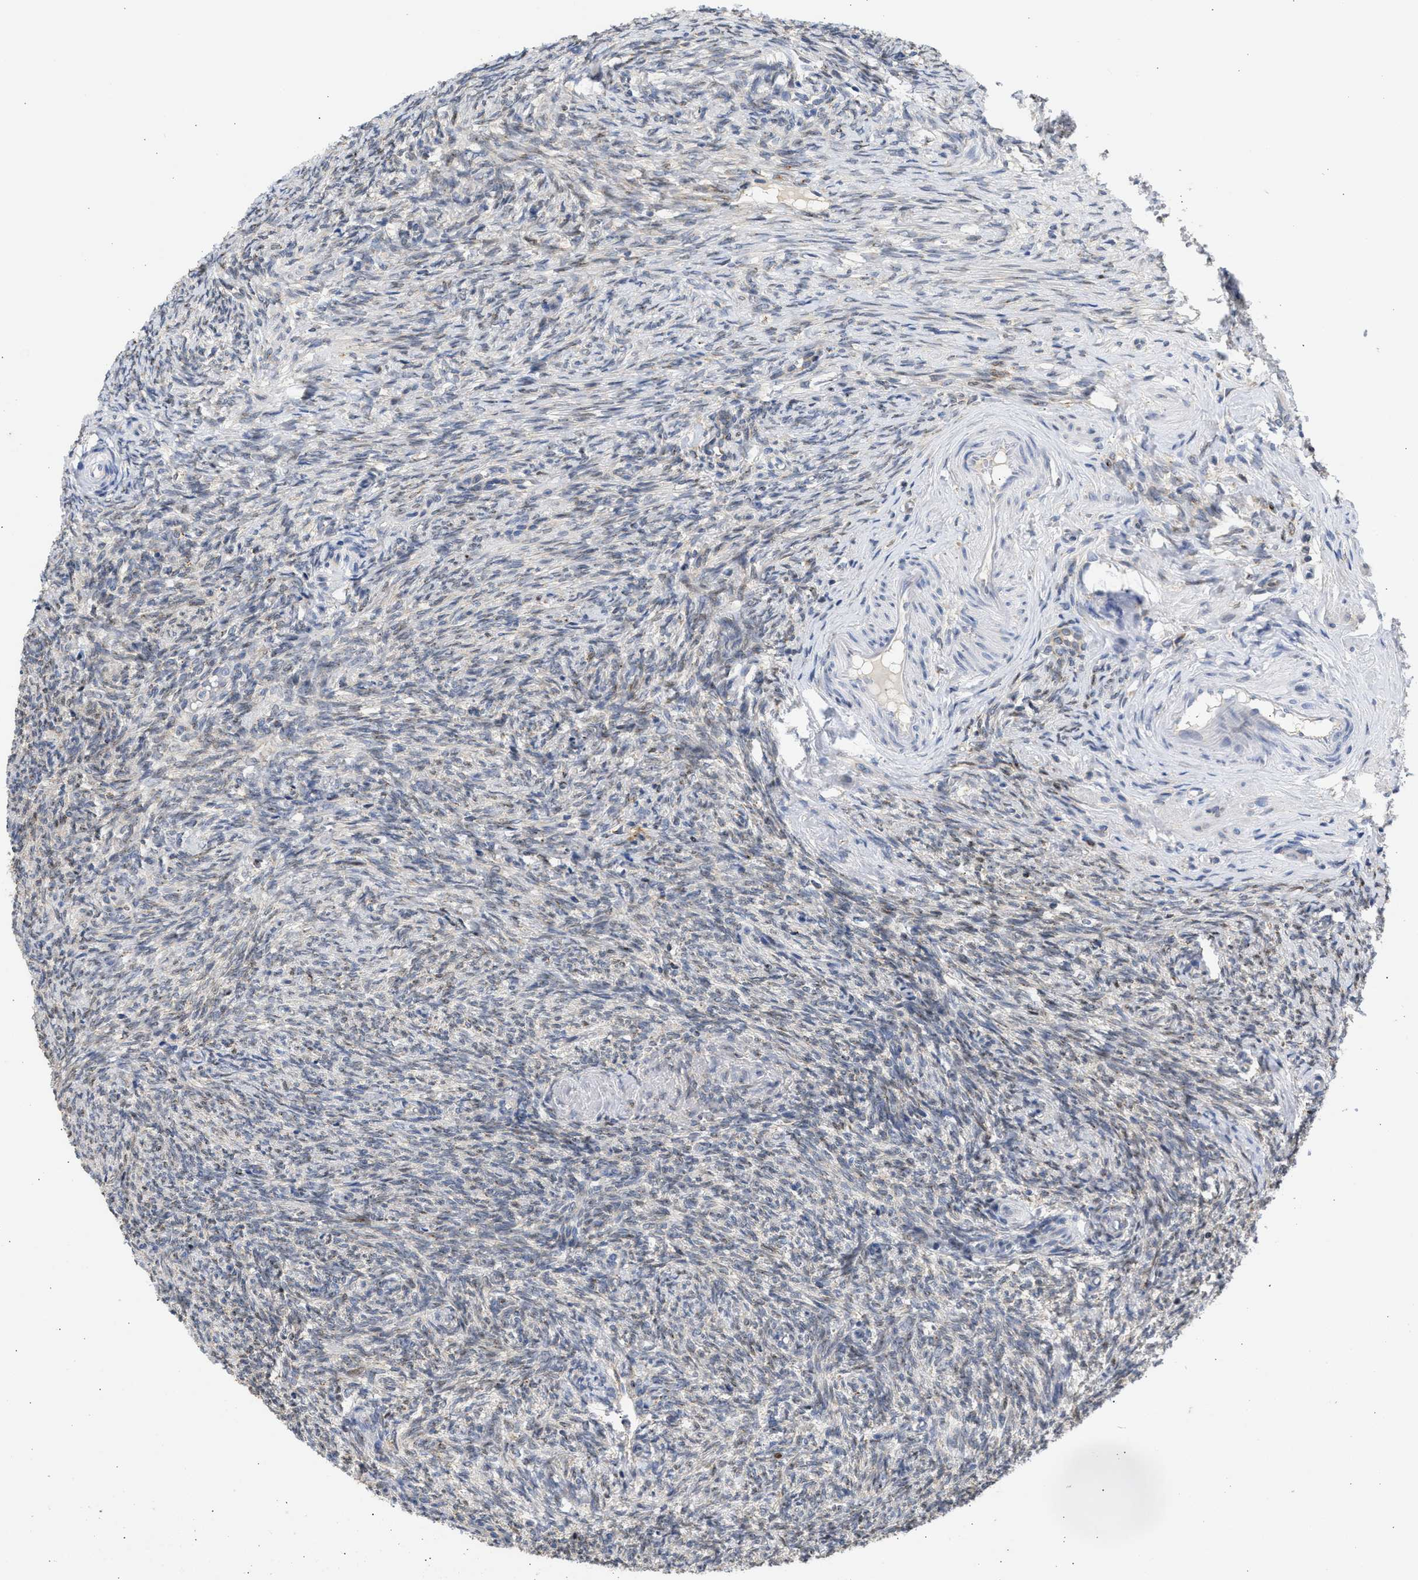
{"staining": {"intensity": "moderate", "quantity": "25%-75%", "location": "cytoplasmic/membranous"}, "tissue": "ovary", "cell_type": "Follicle cells", "image_type": "normal", "snomed": [{"axis": "morphology", "description": "Normal tissue, NOS"}, {"axis": "topography", "description": "Ovary"}], "caption": "Immunohistochemistry (IHC) histopathology image of unremarkable ovary stained for a protein (brown), which displays medium levels of moderate cytoplasmic/membranous staining in about 25%-75% of follicle cells.", "gene": "TMED1", "patient": {"sex": "female", "age": 41}}